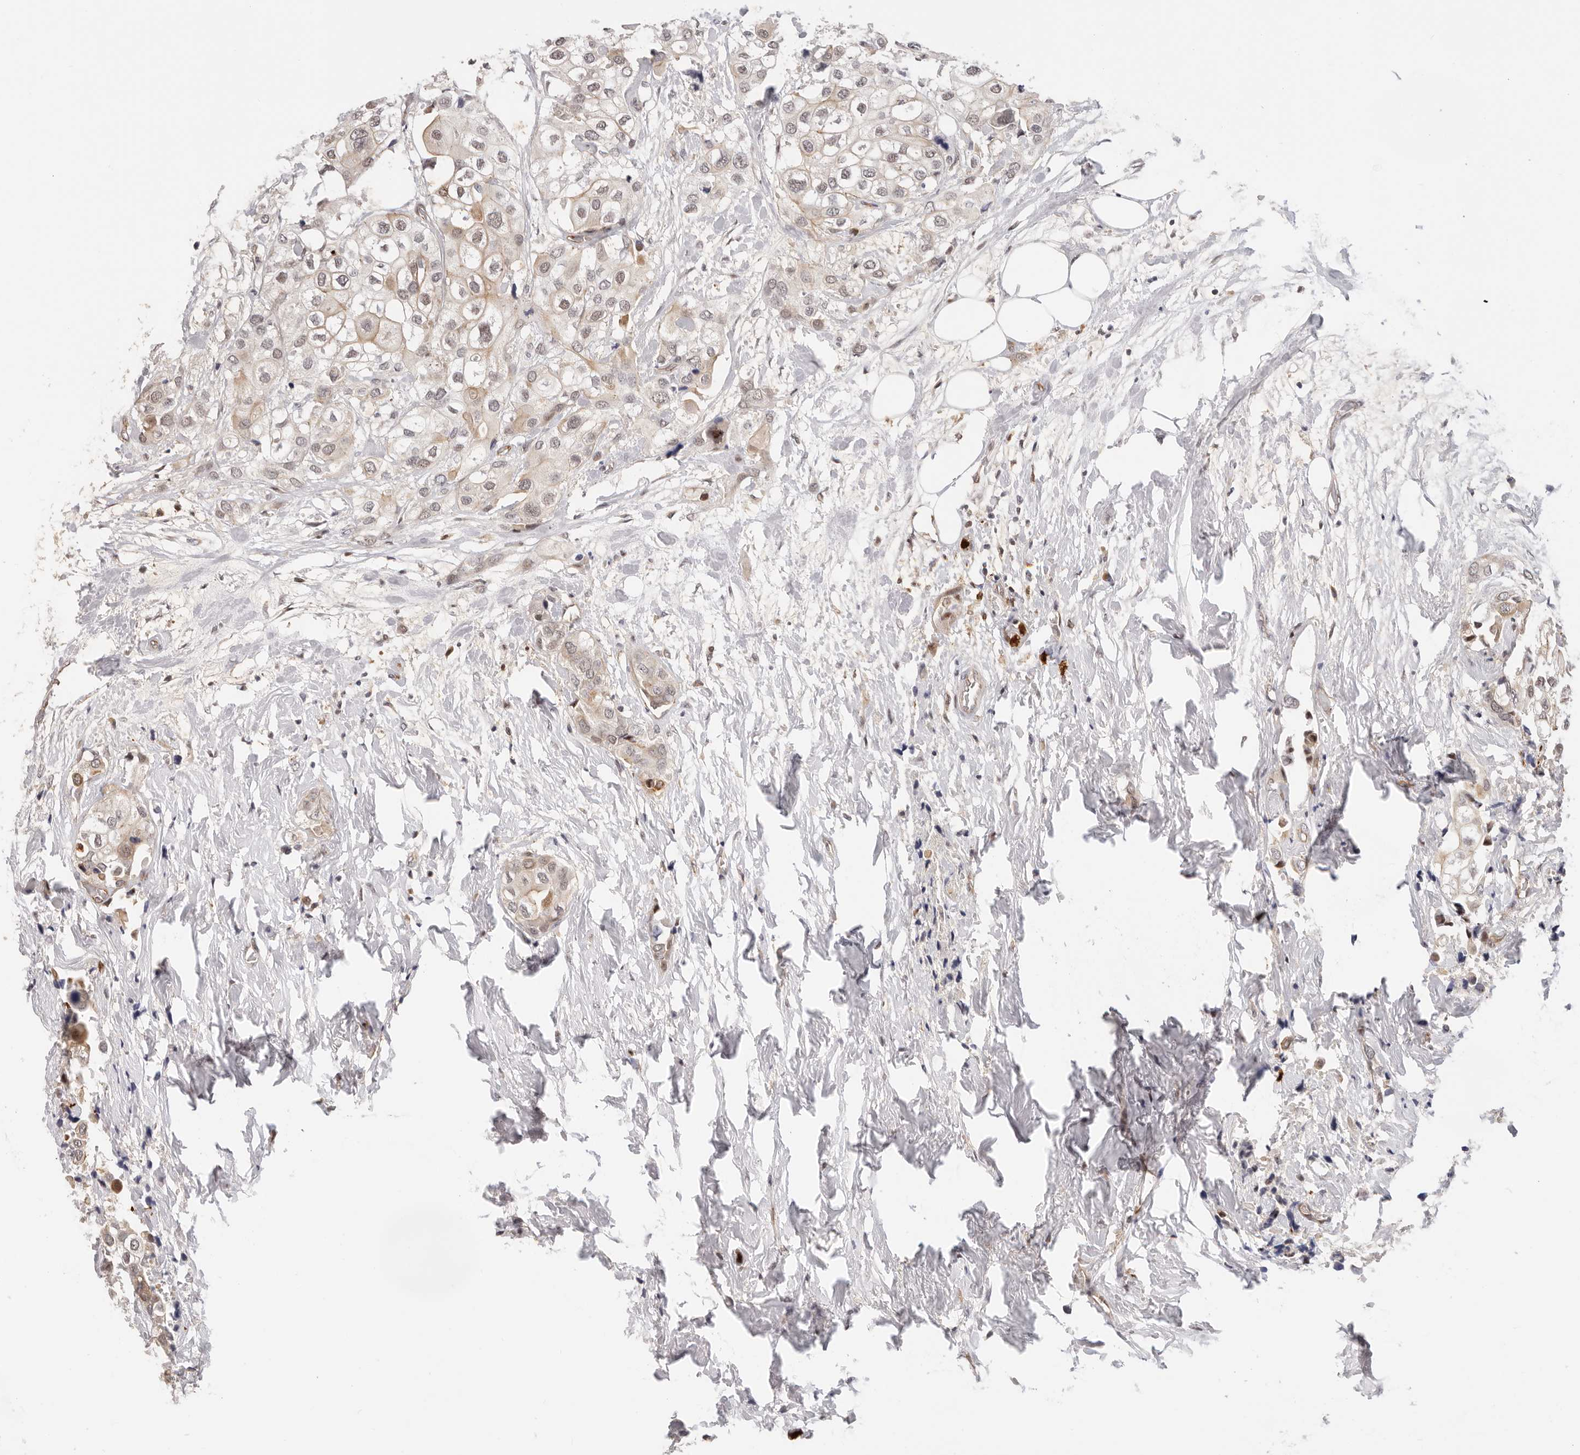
{"staining": {"intensity": "weak", "quantity": "<25%", "location": "cytoplasmic/membranous"}, "tissue": "urothelial cancer", "cell_type": "Tumor cells", "image_type": "cancer", "snomed": [{"axis": "morphology", "description": "Urothelial carcinoma, High grade"}, {"axis": "topography", "description": "Urinary bladder"}], "caption": "There is no significant expression in tumor cells of urothelial carcinoma (high-grade).", "gene": "AFDN", "patient": {"sex": "male", "age": 64}}